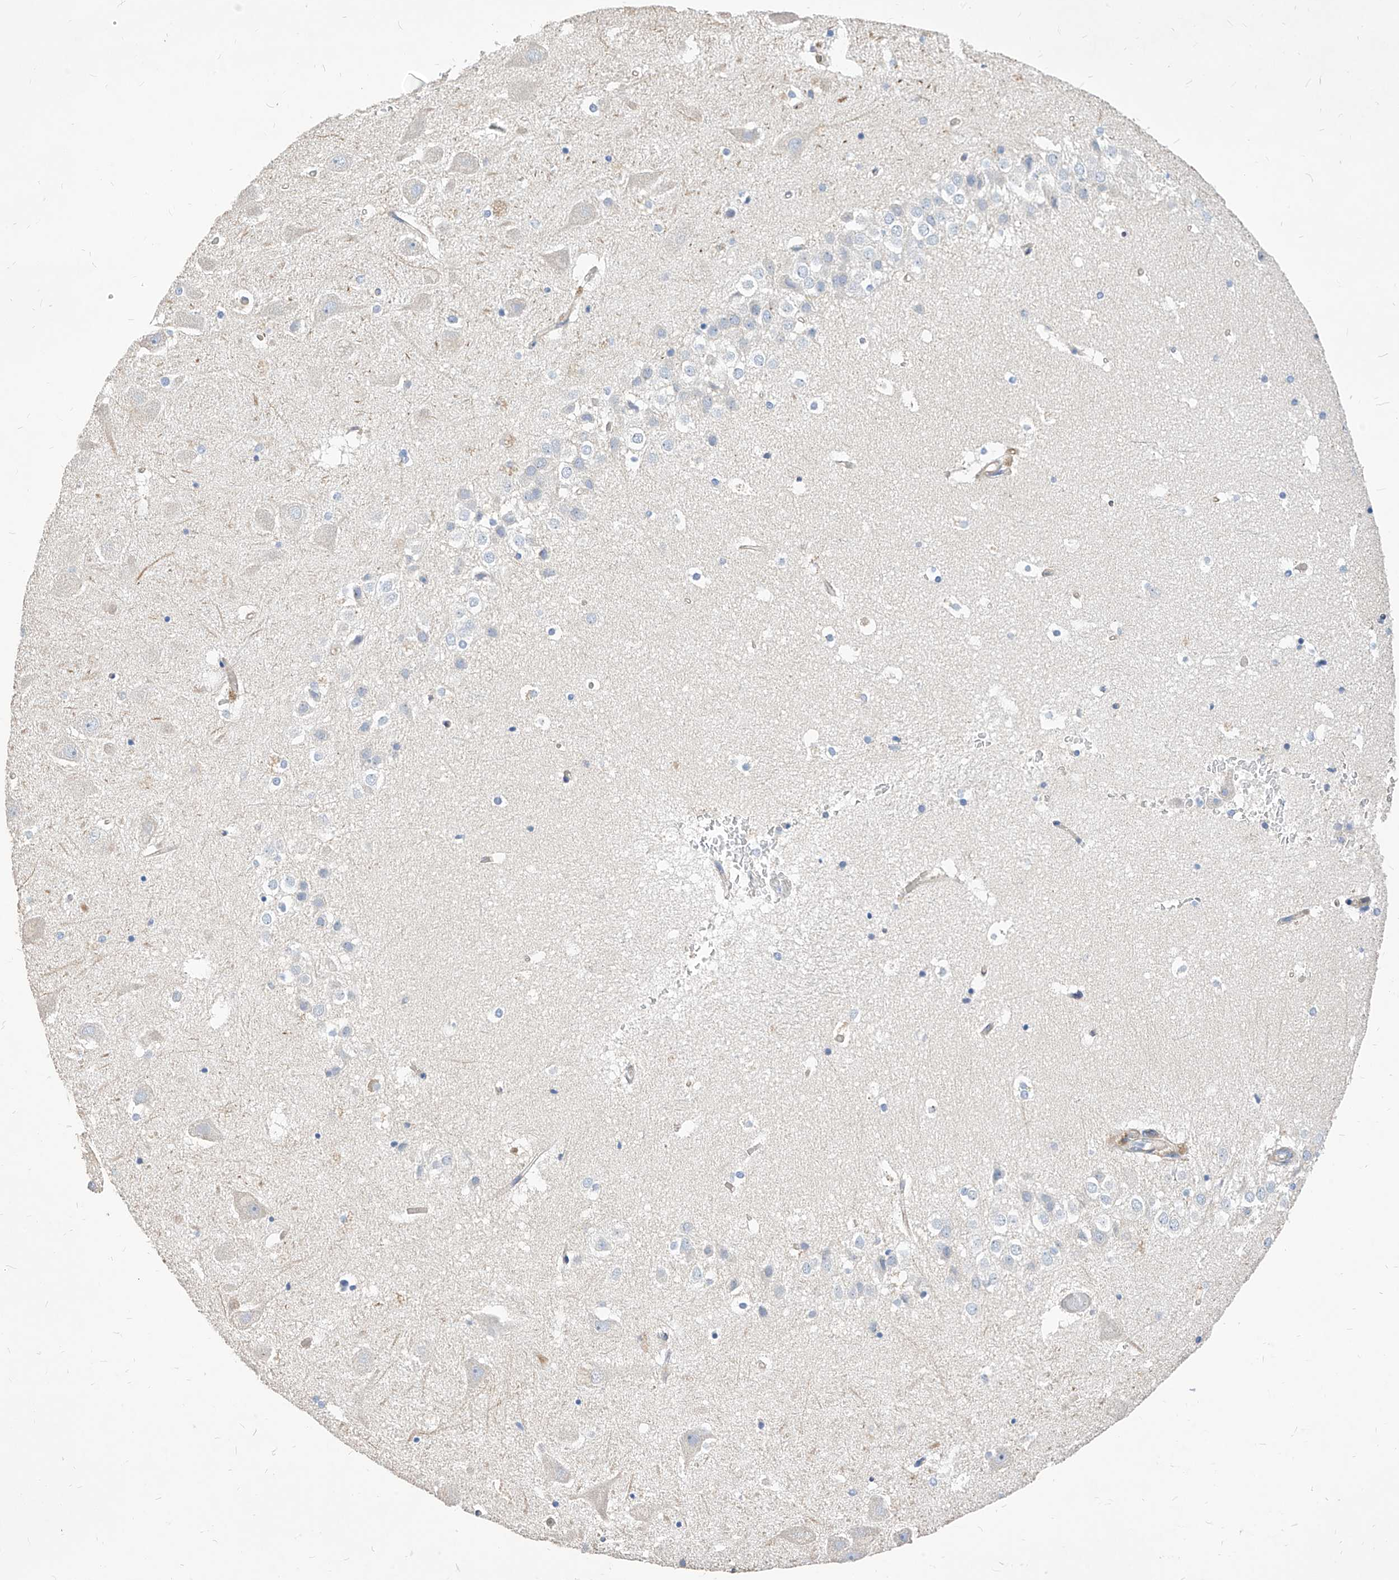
{"staining": {"intensity": "negative", "quantity": "none", "location": "none"}, "tissue": "hippocampus", "cell_type": "Glial cells", "image_type": "normal", "snomed": [{"axis": "morphology", "description": "Normal tissue, NOS"}, {"axis": "topography", "description": "Hippocampus"}], "caption": "DAB immunohistochemical staining of normal hippocampus reveals no significant positivity in glial cells.", "gene": "SCGB2A1", "patient": {"sex": "female", "age": 52}}